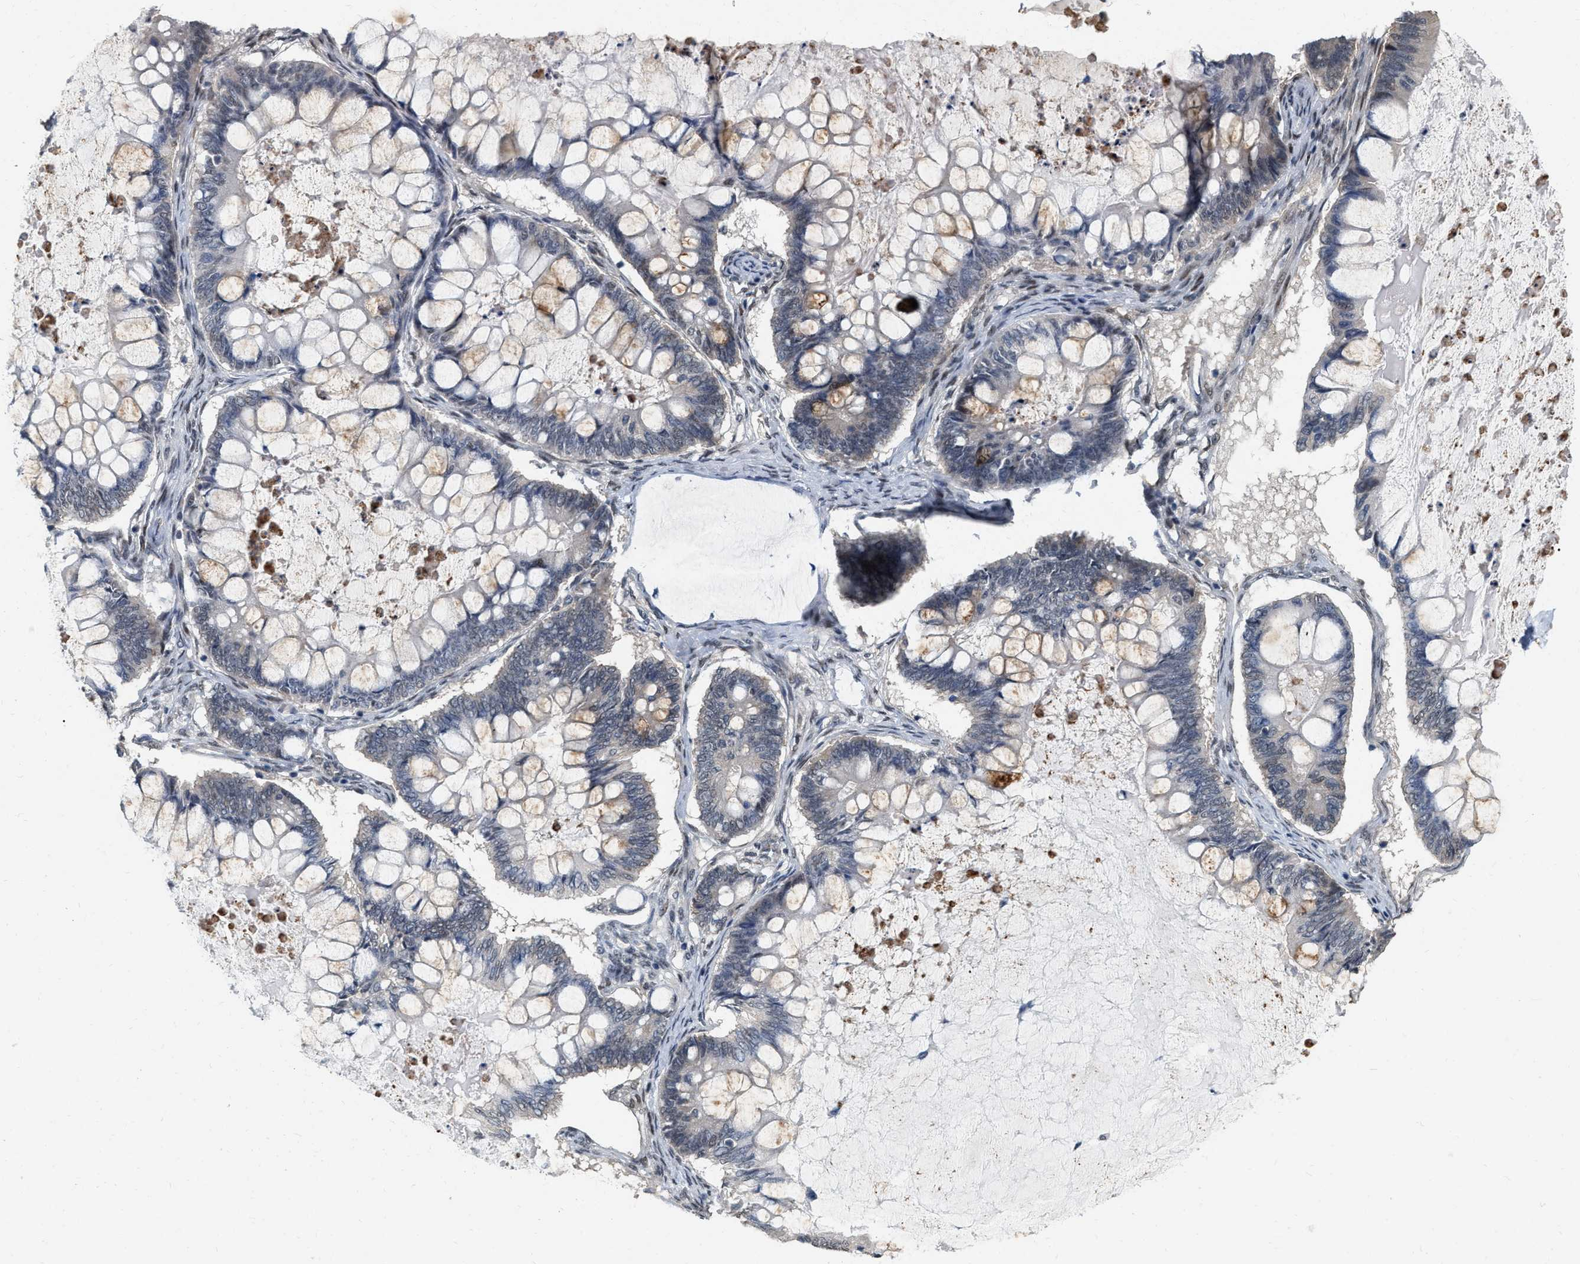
{"staining": {"intensity": "weak", "quantity": "<25%", "location": "cytoplasmic/membranous"}, "tissue": "ovarian cancer", "cell_type": "Tumor cells", "image_type": "cancer", "snomed": [{"axis": "morphology", "description": "Cystadenocarcinoma, mucinous, NOS"}, {"axis": "topography", "description": "Ovary"}], "caption": "High magnification brightfield microscopy of ovarian cancer stained with DAB (3,3'-diaminobenzidine) (brown) and counterstained with hematoxylin (blue): tumor cells show no significant expression. Nuclei are stained in blue.", "gene": "RUVBL1", "patient": {"sex": "female", "age": 61}}